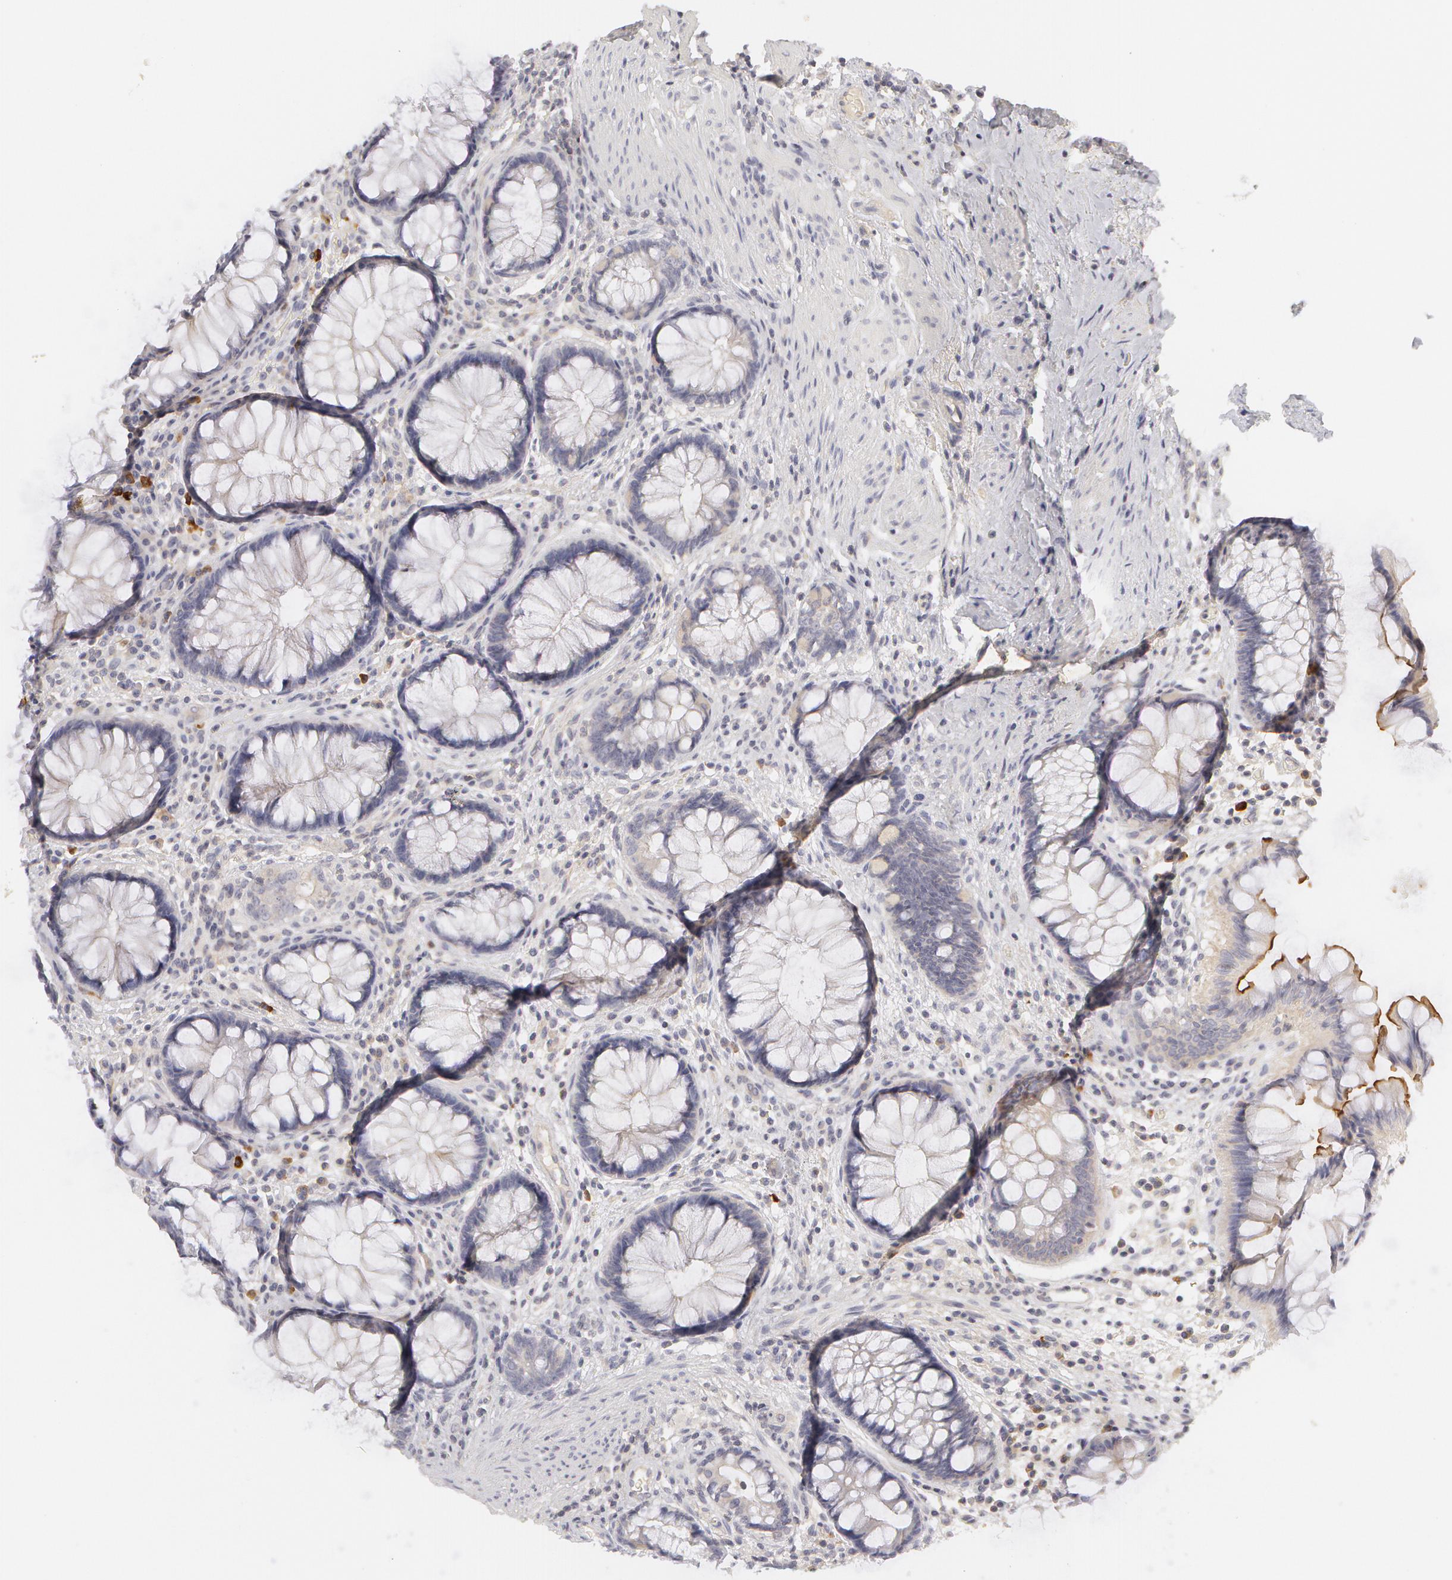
{"staining": {"intensity": "negative", "quantity": "none", "location": "none"}, "tissue": "rectum", "cell_type": "Glandular cells", "image_type": "normal", "snomed": [{"axis": "morphology", "description": "Normal tissue, NOS"}, {"axis": "topography", "description": "Rectum"}], "caption": "DAB immunohistochemical staining of unremarkable rectum reveals no significant positivity in glandular cells. (IHC, brightfield microscopy, high magnification).", "gene": "ABCB1", "patient": {"sex": "male", "age": 77}}